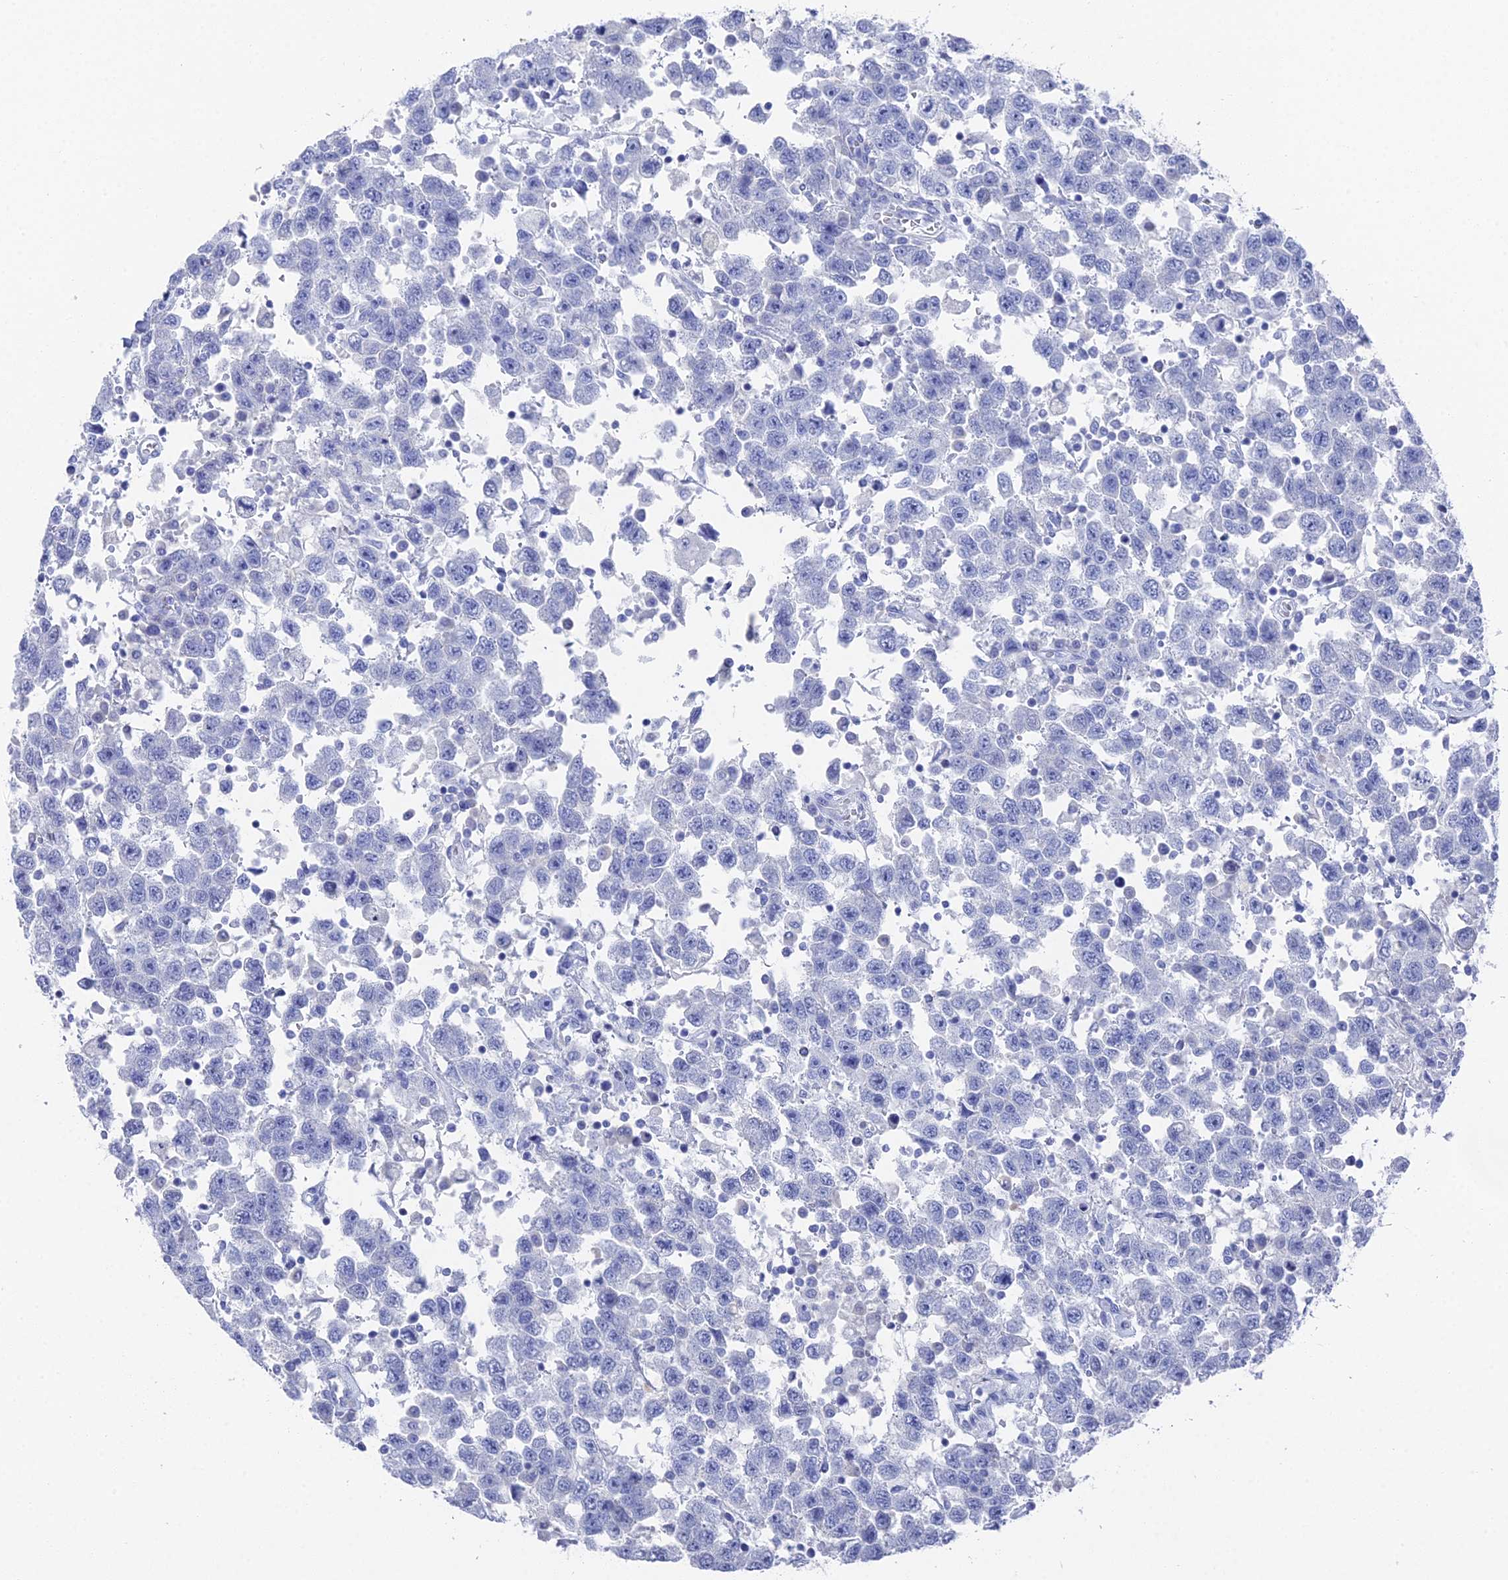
{"staining": {"intensity": "negative", "quantity": "none", "location": "none"}, "tissue": "testis cancer", "cell_type": "Tumor cells", "image_type": "cancer", "snomed": [{"axis": "morphology", "description": "Seminoma, NOS"}, {"axis": "topography", "description": "Testis"}], "caption": "High power microscopy histopathology image of an IHC image of testis cancer (seminoma), revealing no significant staining in tumor cells. (DAB immunohistochemistry, high magnification).", "gene": "ENPP3", "patient": {"sex": "male", "age": 41}}